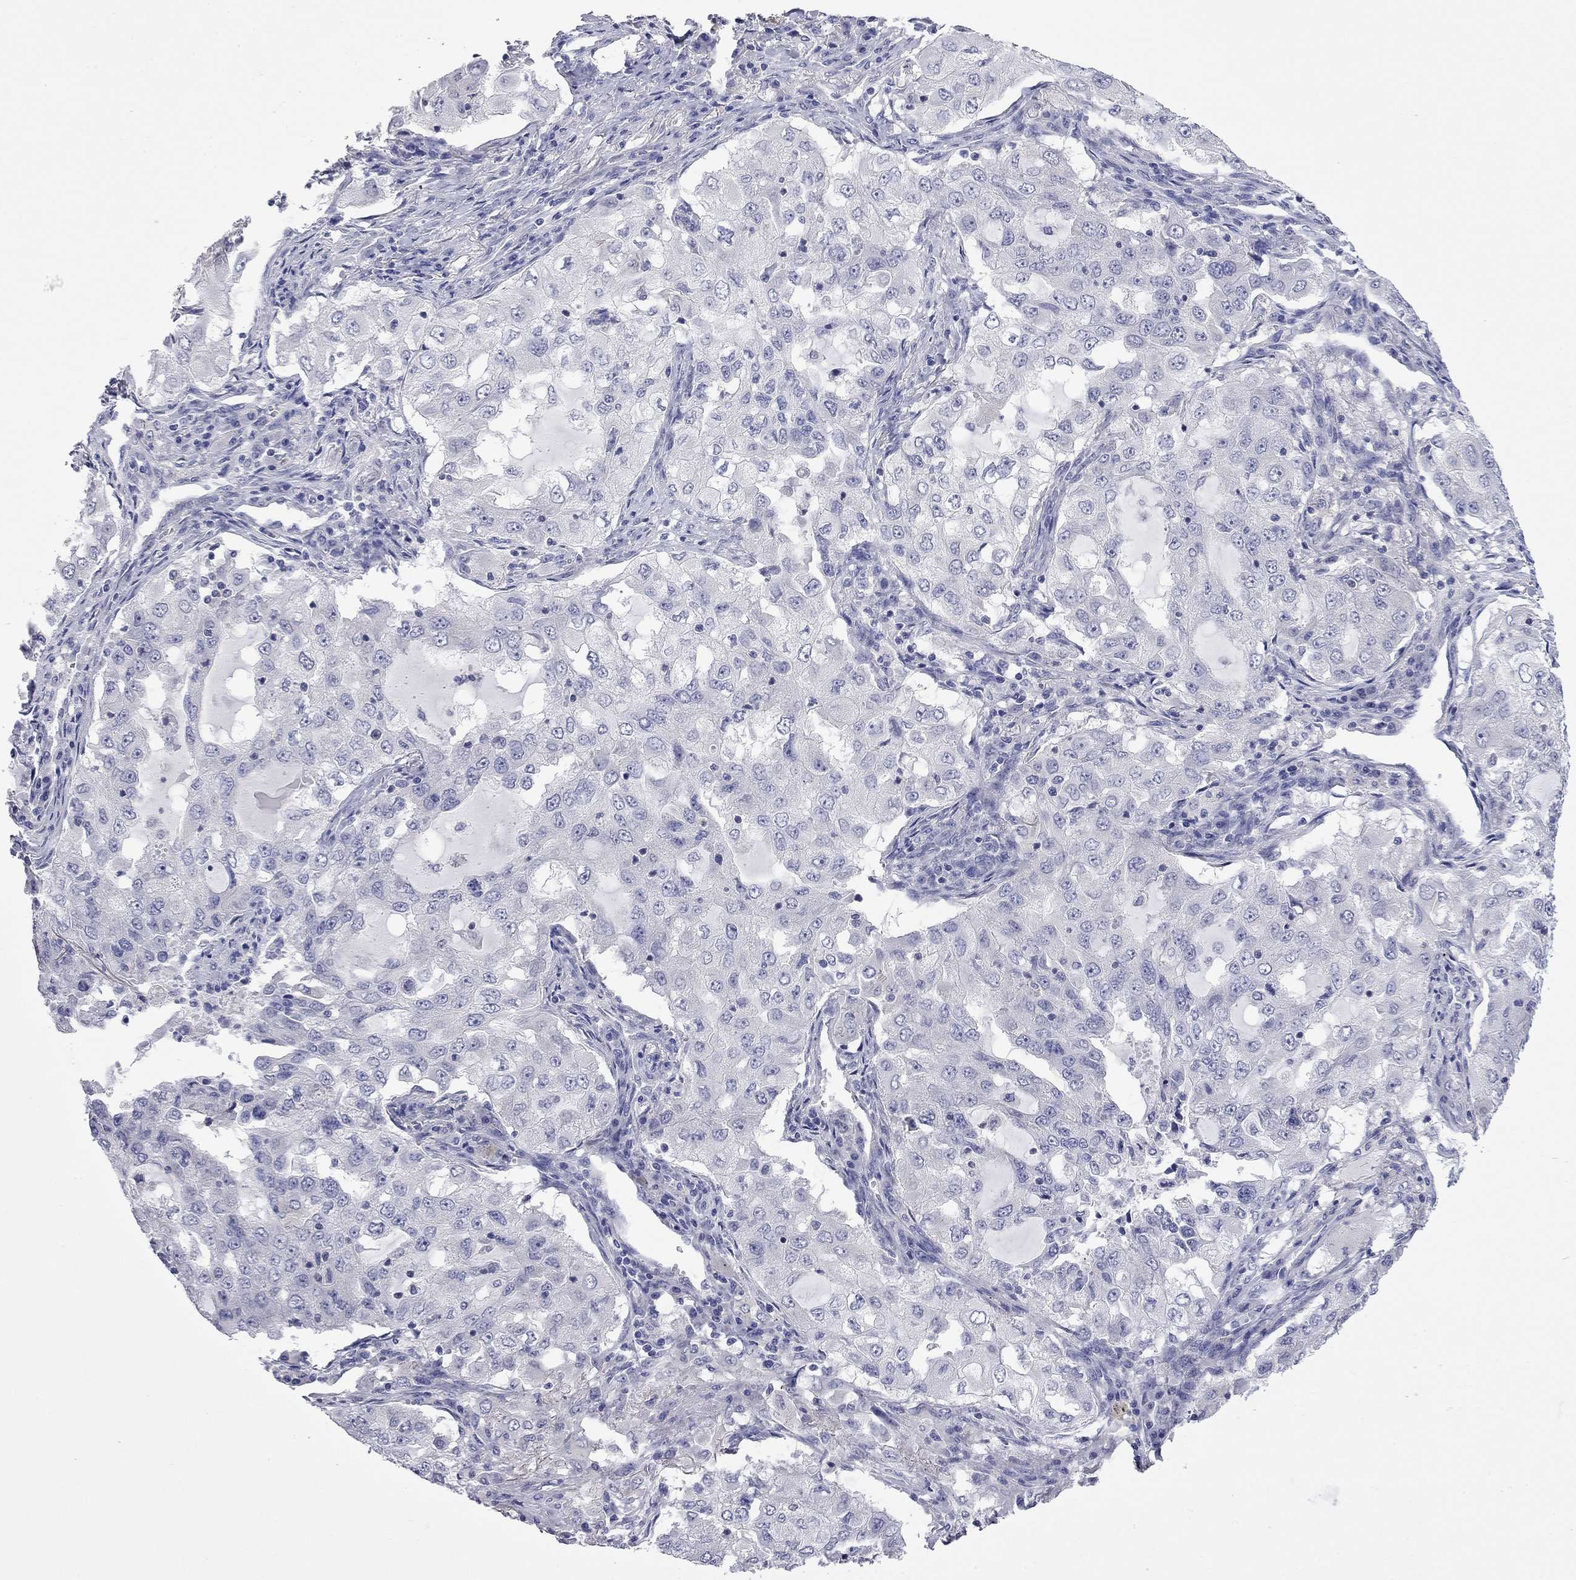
{"staining": {"intensity": "negative", "quantity": "none", "location": "none"}, "tissue": "lung cancer", "cell_type": "Tumor cells", "image_type": "cancer", "snomed": [{"axis": "morphology", "description": "Adenocarcinoma, NOS"}, {"axis": "topography", "description": "Lung"}], "caption": "DAB (3,3'-diaminobenzidine) immunohistochemical staining of lung cancer (adenocarcinoma) exhibits no significant positivity in tumor cells.", "gene": "ABCB4", "patient": {"sex": "female", "age": 61}}